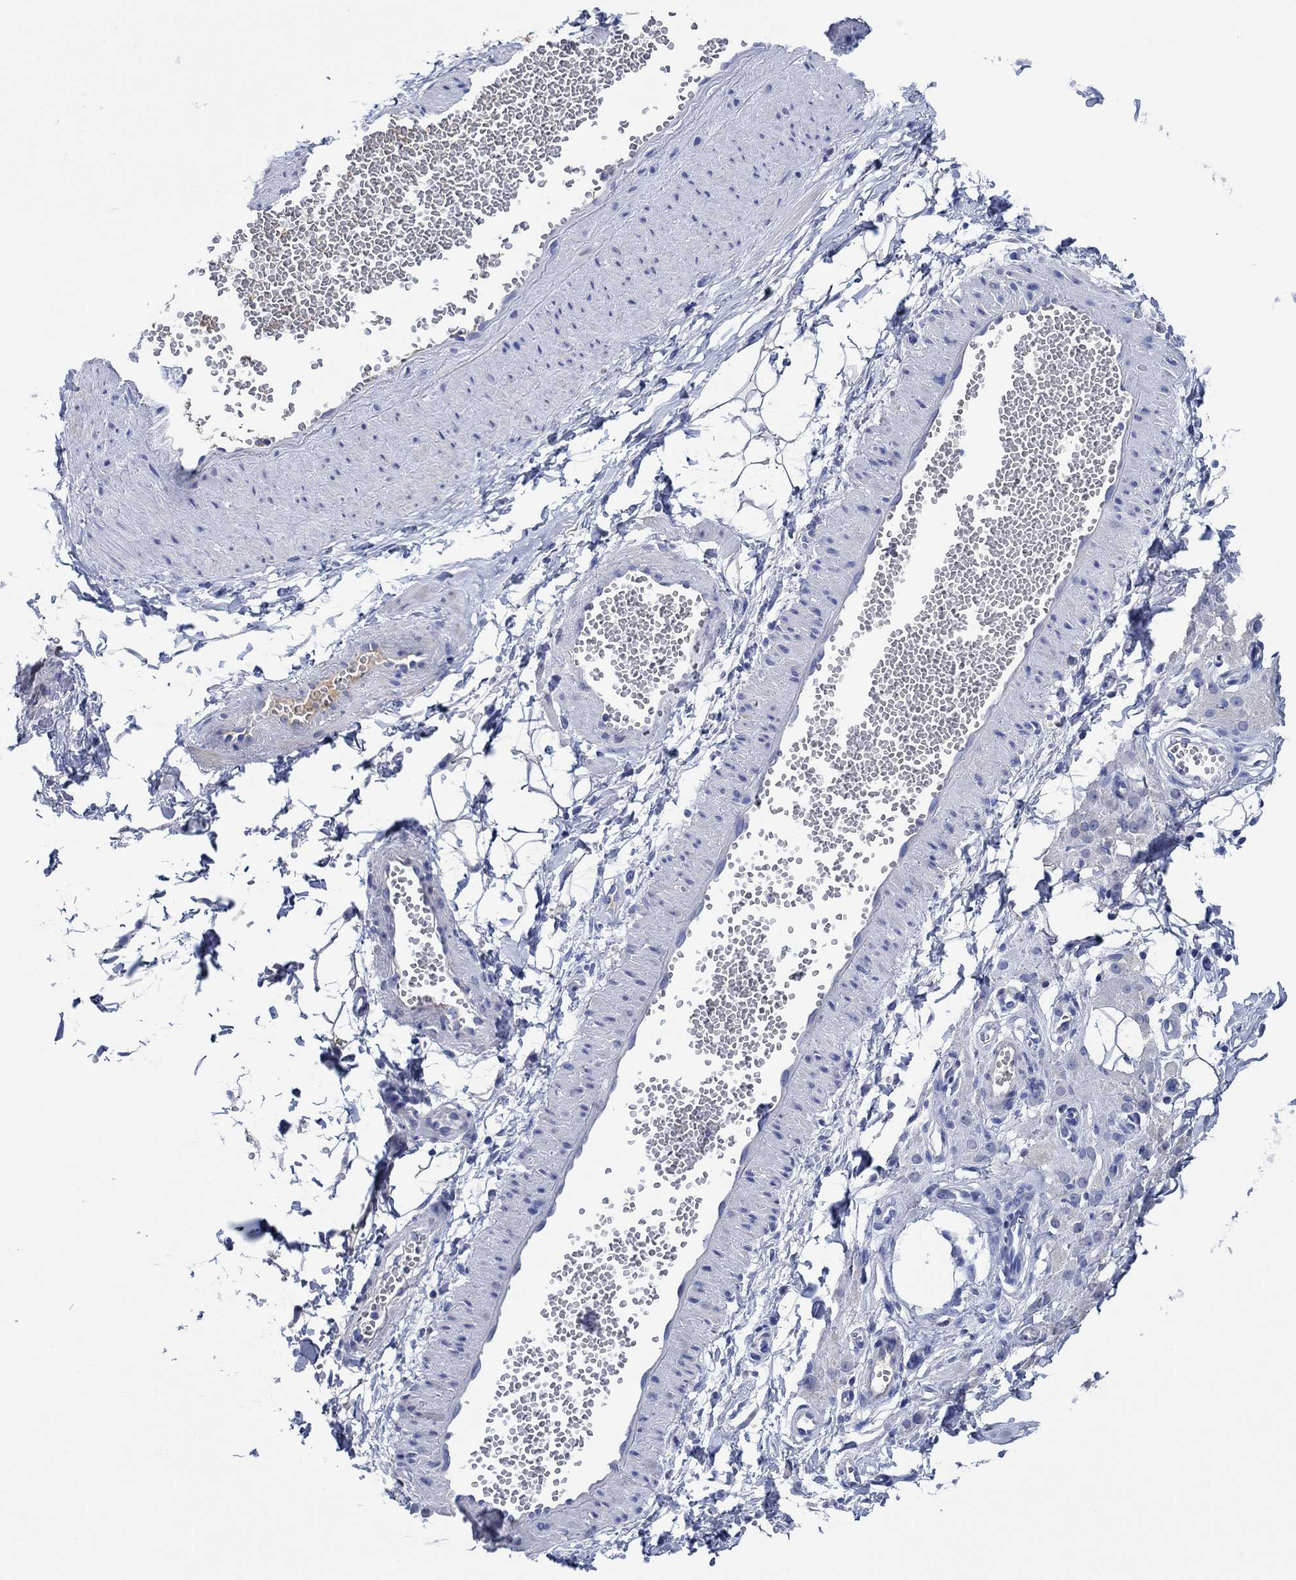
{"staining": {"intensity": "negative", "quantity": "none", "location": "none"}, "tissue": "adipose tissue", "cell_type": "Adipocytes", "image_type": "normal", "snomed": [{"axis": "morphology", "description": "Normal tissue, NOS"}, {"axis": "topography", "description": "Smooth muscle"}, {"axis": "topography", "description": "Peripheral nerve tissue"}], "caption": "High power microscopy histopathology image of an immunohistochemistry (IHC) micrograph of benign adipose tissue, revealing no significant staining in adipocytes.", "gene": "CPNE6", "patient": {"sex": "male", "age": 22}}